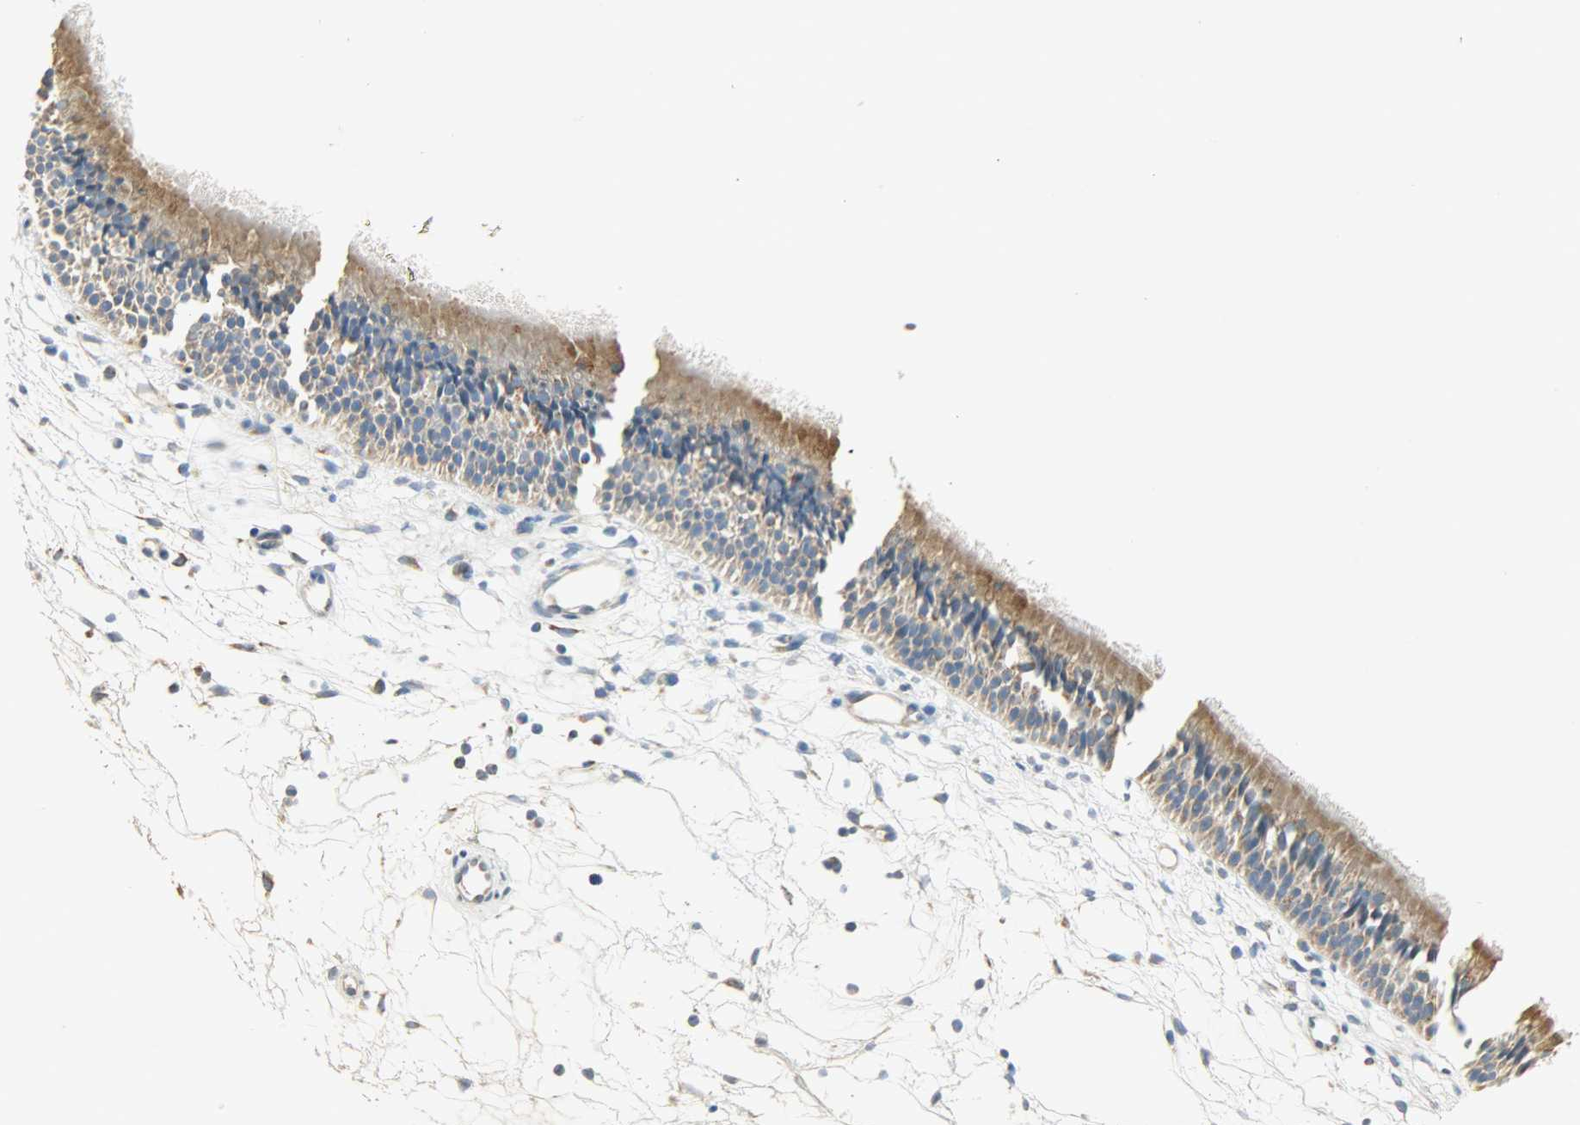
{"staining": {"intensity": "moderate", "quantity": "25%-75%", "location": "cytoplasmic/membranous"}, "tissue": "nasopharynx", "cell_type": "Respiratory epithelial cells", "image_type": "normal", "snomed": [{"axis": "morphology", "description": "Normal tissue, NOS"}, {"axis": "topography", "description": "Nasopharynx"}], "caption": "High-power microscopy captured an immunohistochemistry (IHC) micrograph of benign nasopharynx, revealing moderate cytoplasmic/membranous staining in approximately 25%-75% of respiratory epithelial cells.", "gene": "NNT", "patient": {"sex": "female", "age": 54}}